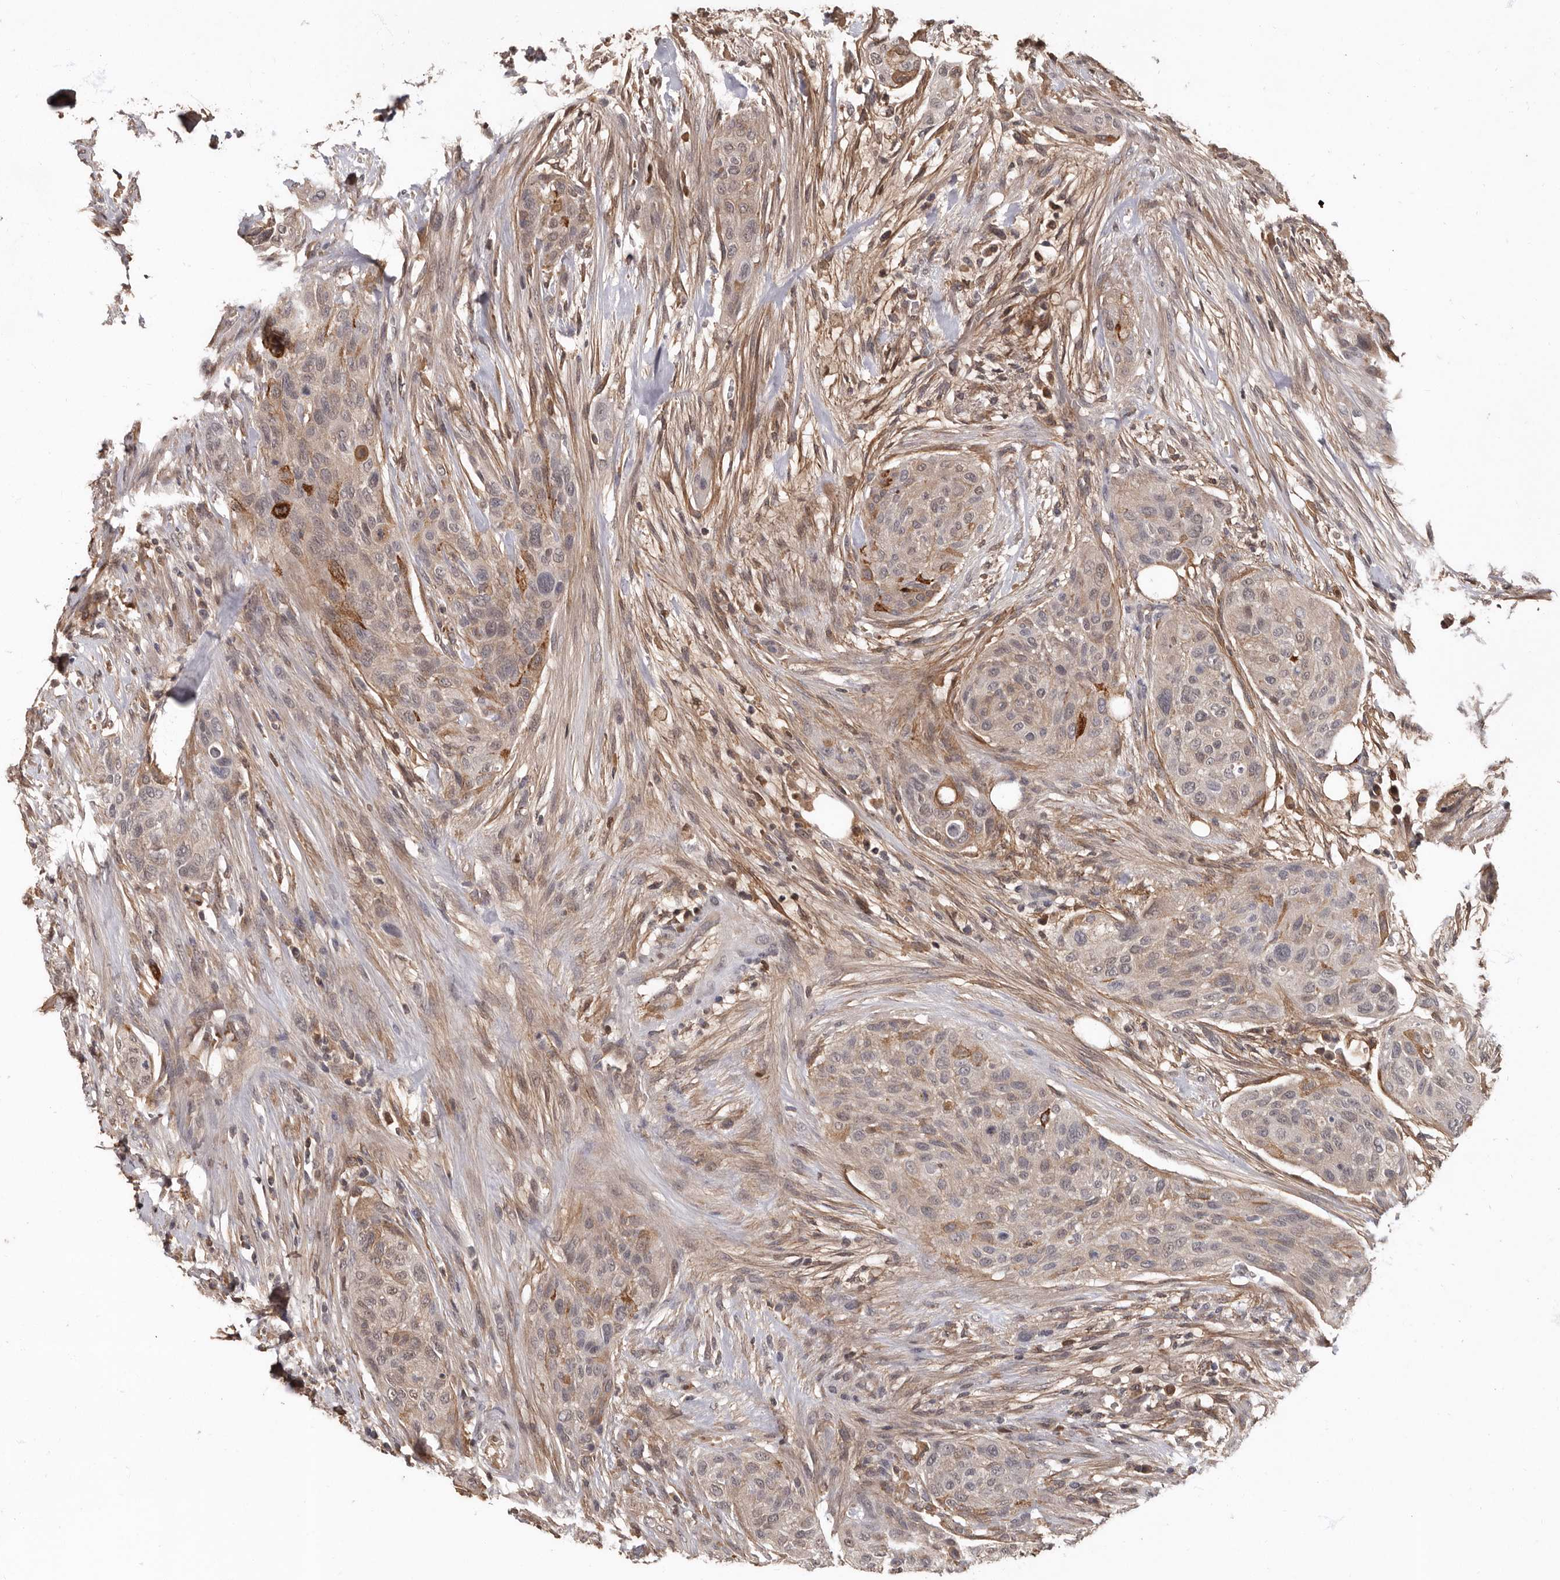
{"staining": {"intensity": "weak", "quantity": ">75%", "location": "cytoplasmic/membranous"}, "tissue": "urothelial cancer", "cell_type": "Tumor cells", "image_type": "cancer", "snomed": [{"axis": "morphology", "description": "Urothelial carcinoma, High grade"}, {"axis": "topography", "description": "Urinary bladder"}], "caption": "Human urothelial carcinoma (high-grade) stained with a brown dye reveals weak cytoplasmic/membranous positive expression in approximately >75% of tumor cells.", "gene": "LRGUK", "patient": {"sex": "male", "age": 35}}